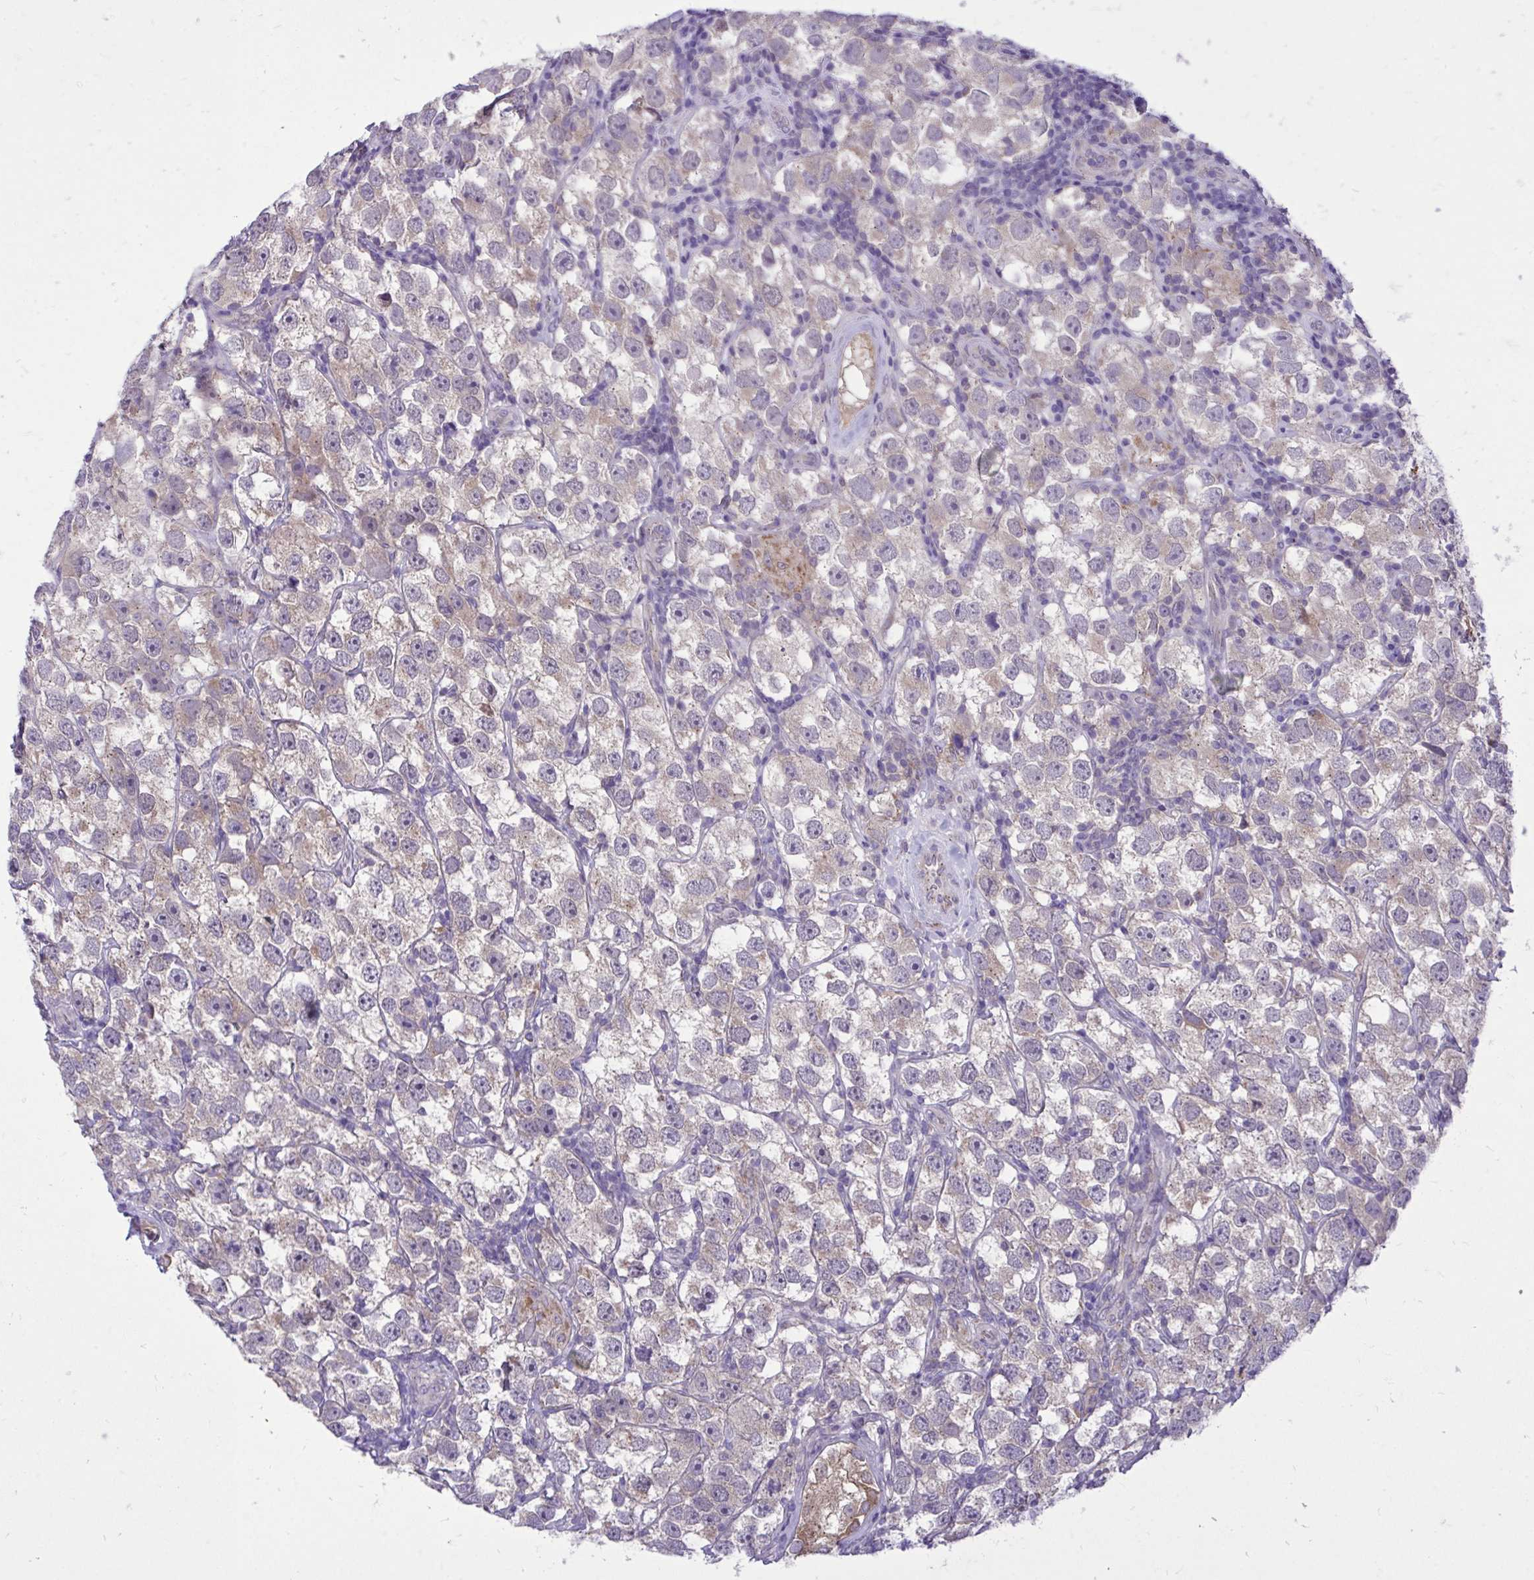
{"staining": {"intensity": "weak", "quantity": "<25%", "location": "cytoplasmic/membranous"}, "tissue": "testis cancer", "cell_type": "Tumor cells", "image_type": "cancer", "snomed": [{"axis": "morphology", "description": "Seminoma, NOS"}, {"axis": "topography", "description": "Testis"}], "caption": "Immunohistochemistry of human seminoma (testis) reveals no expression in tumor cells.", "gene": "CEACAM18", "patient": {"sex": "male", "age": 26}}